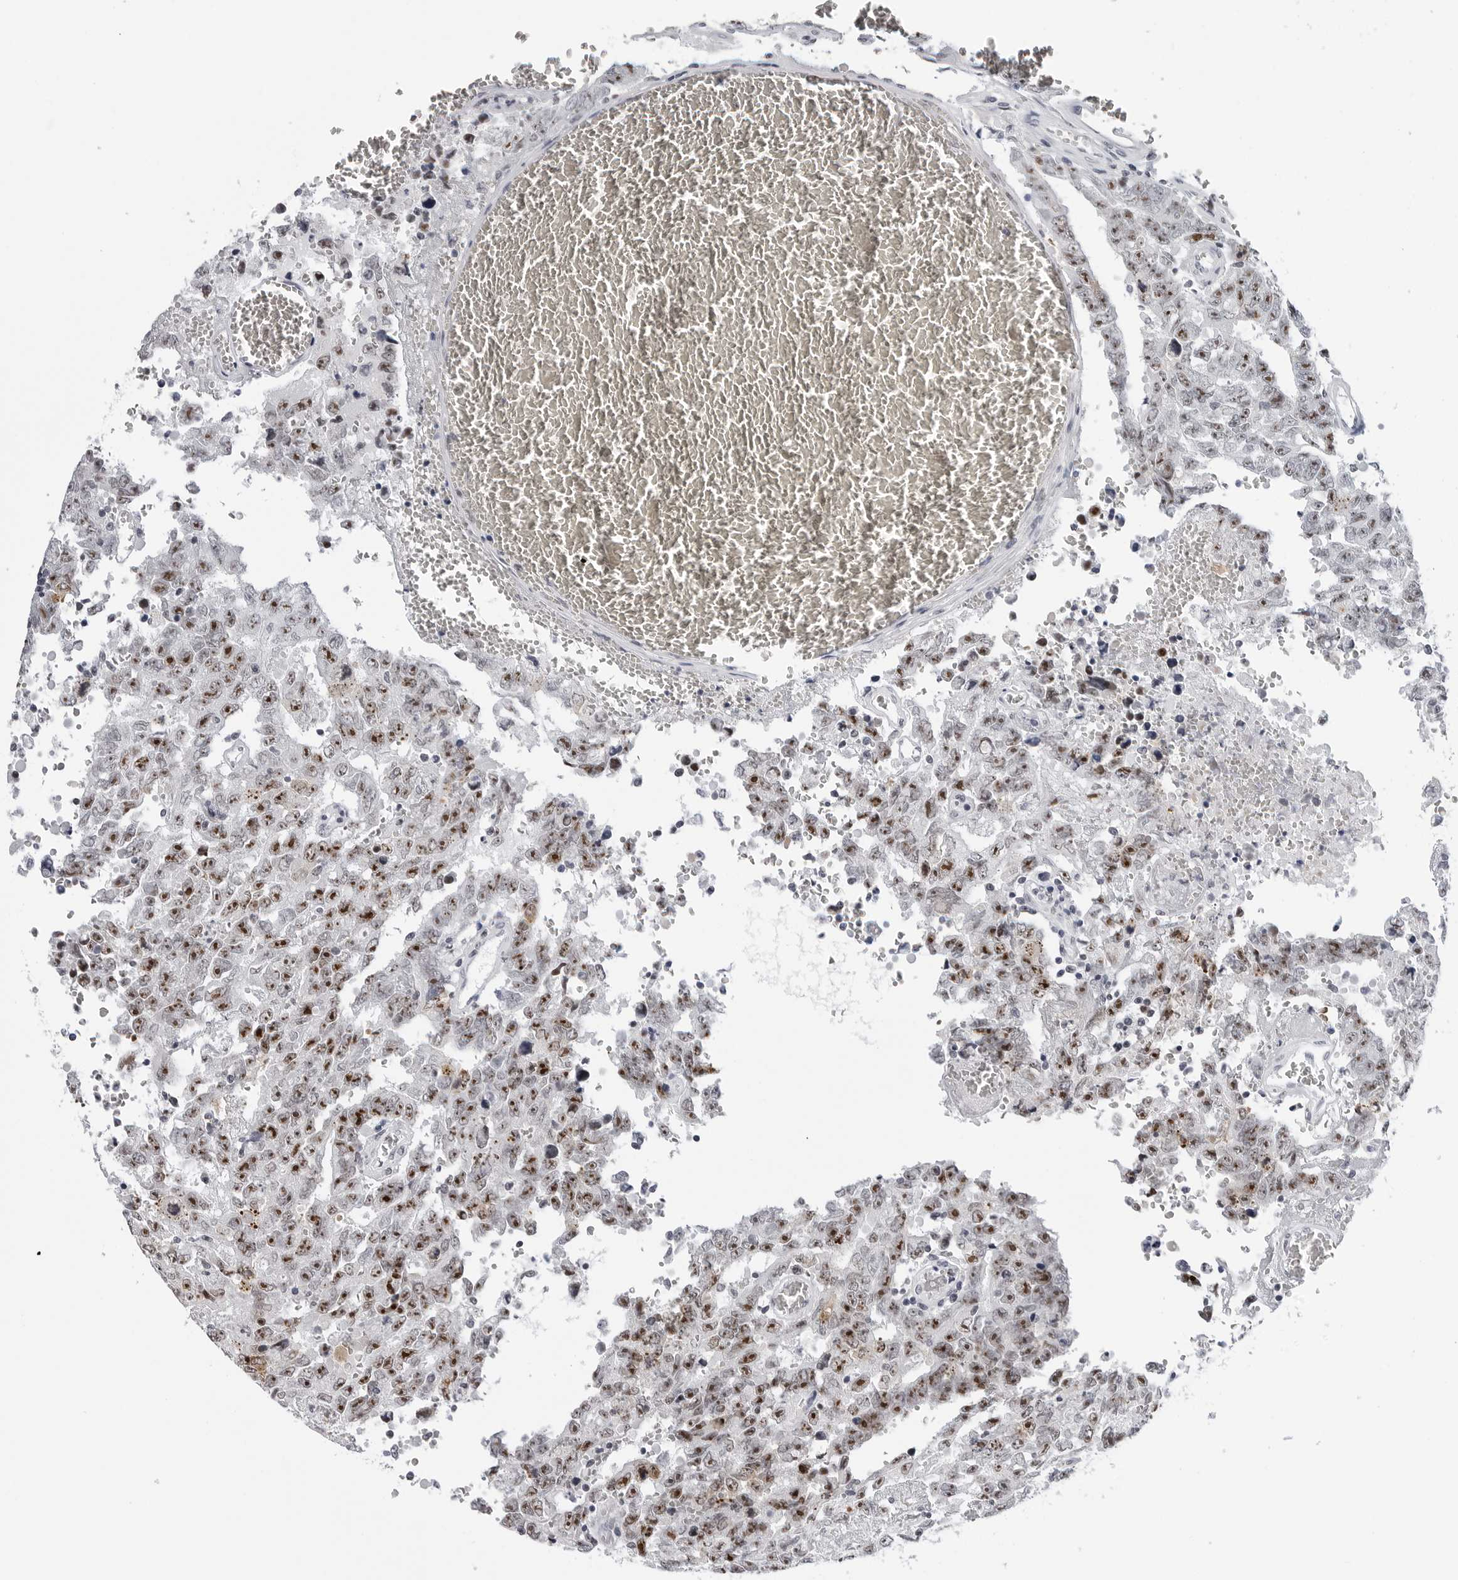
{"staining": {"intensity": "strong", "quantity": ">75%", "location": "nuclear"}, "tissue": "testis cancer", "cell_type": "Tumor cells", "image_type": "cancer", "snomed": [{"axis": "morphology", "description": "Carcinoma, Embryonal, NOS"}, {"axis": "topography", "description": "Testis"}], "caption": "About >75% of tumor cells in human testis cancer display strong nuclear protein expression as visualized by brown immunohistochemical staining.", "gene": "GNL2", "patient": {"sex": "male", "age": 26}}